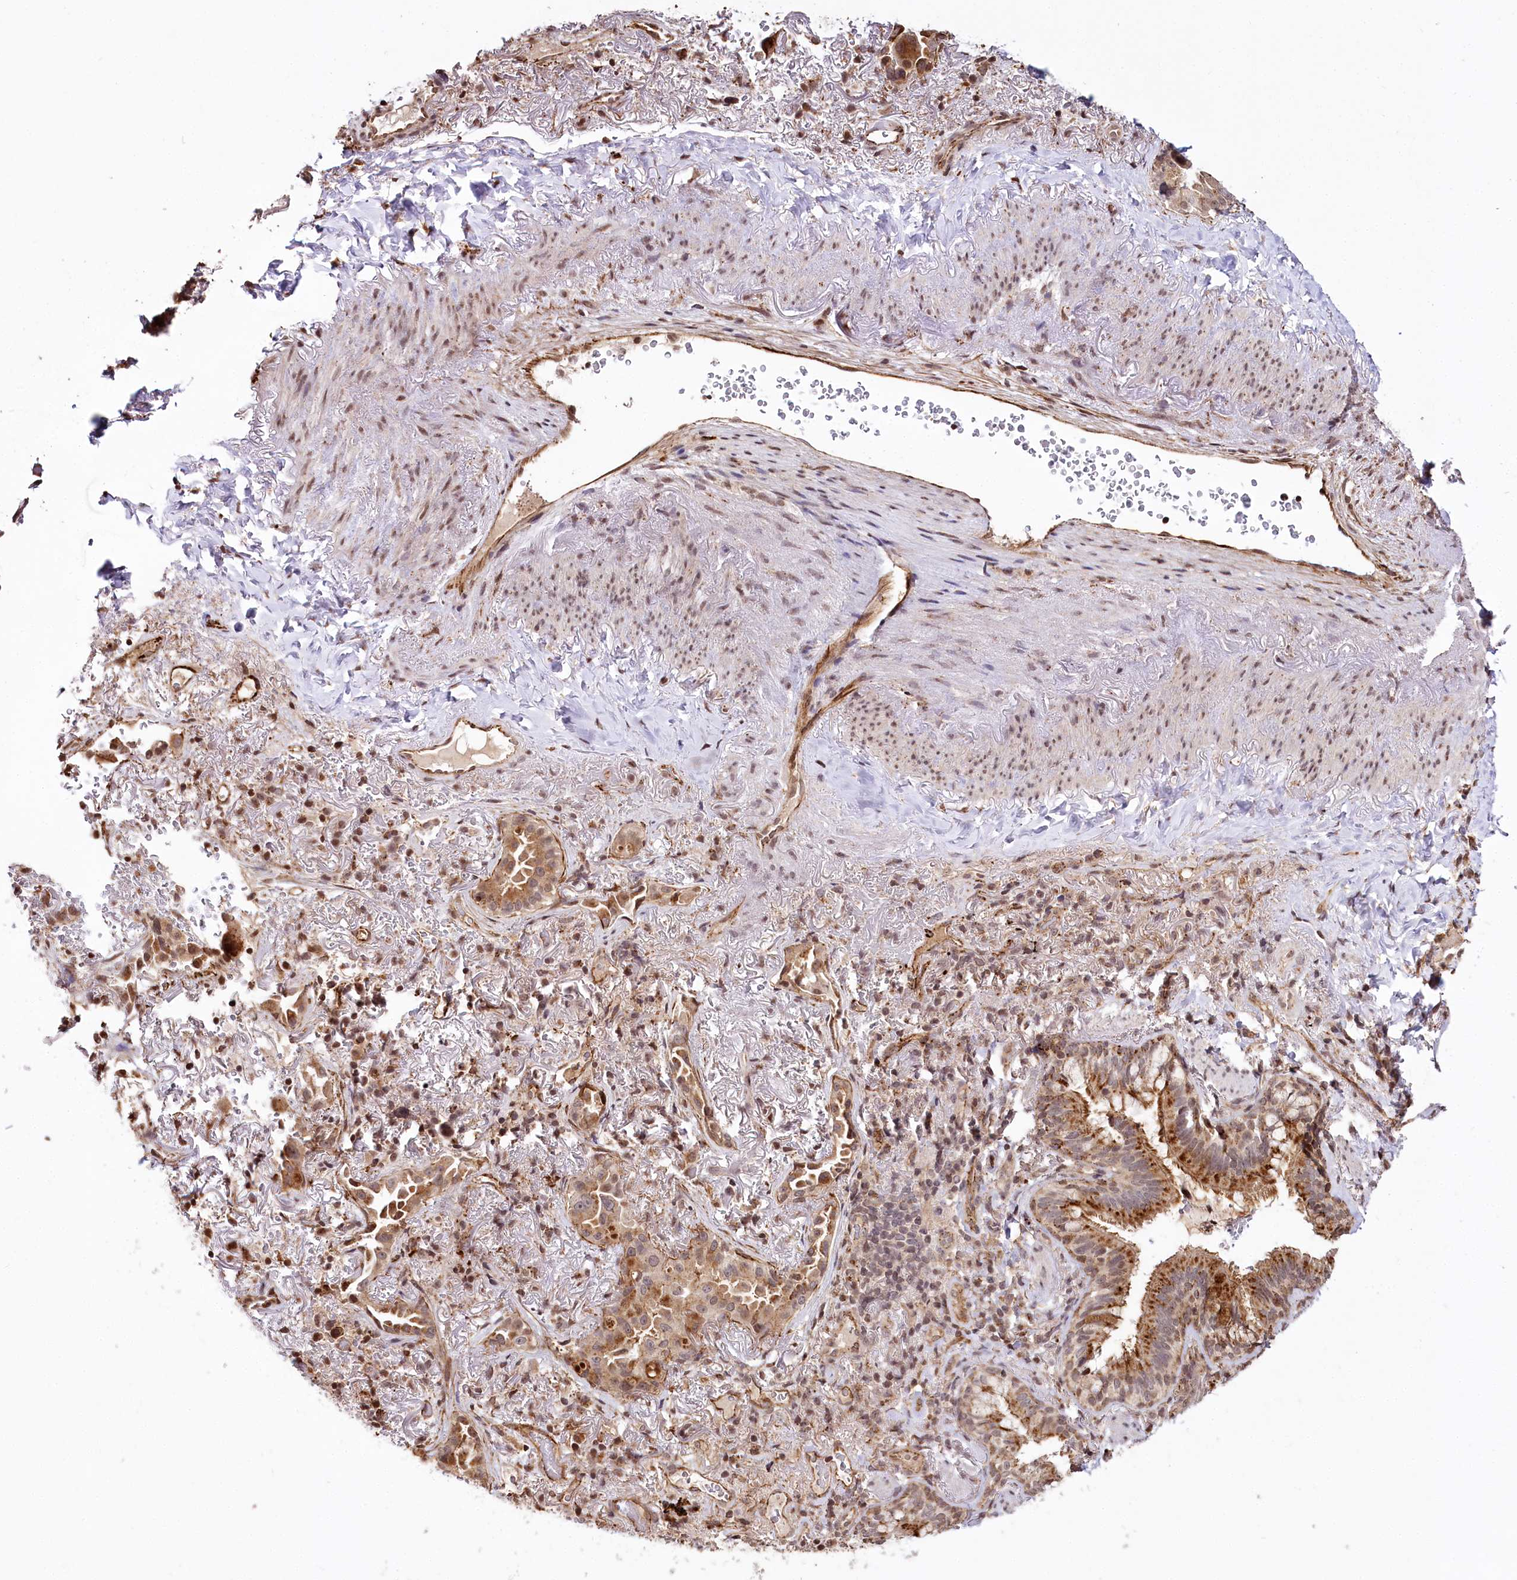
{"staining": {"intensity": "moderate", "quantity": ">75%", "location": "cytoplasmic/membranous"}, "tissue": "lung cancer", "cell_type": "Tumor cells", "image_type": "cancer", "snomed": [{"axis": "morphology", "description": "Adenocarcinoma, NOS"}, {"axis": "topography", "description": "Lung"}], "caption": "Lung adenocarcinoma tissue demonstrates moderate cytoplasmic/membranous expression in approximately >75% of tumor cells, visualized by immunohistochemistry.", "gene": "HOXC8", "patient": {"sex": "female", "age": 69}}